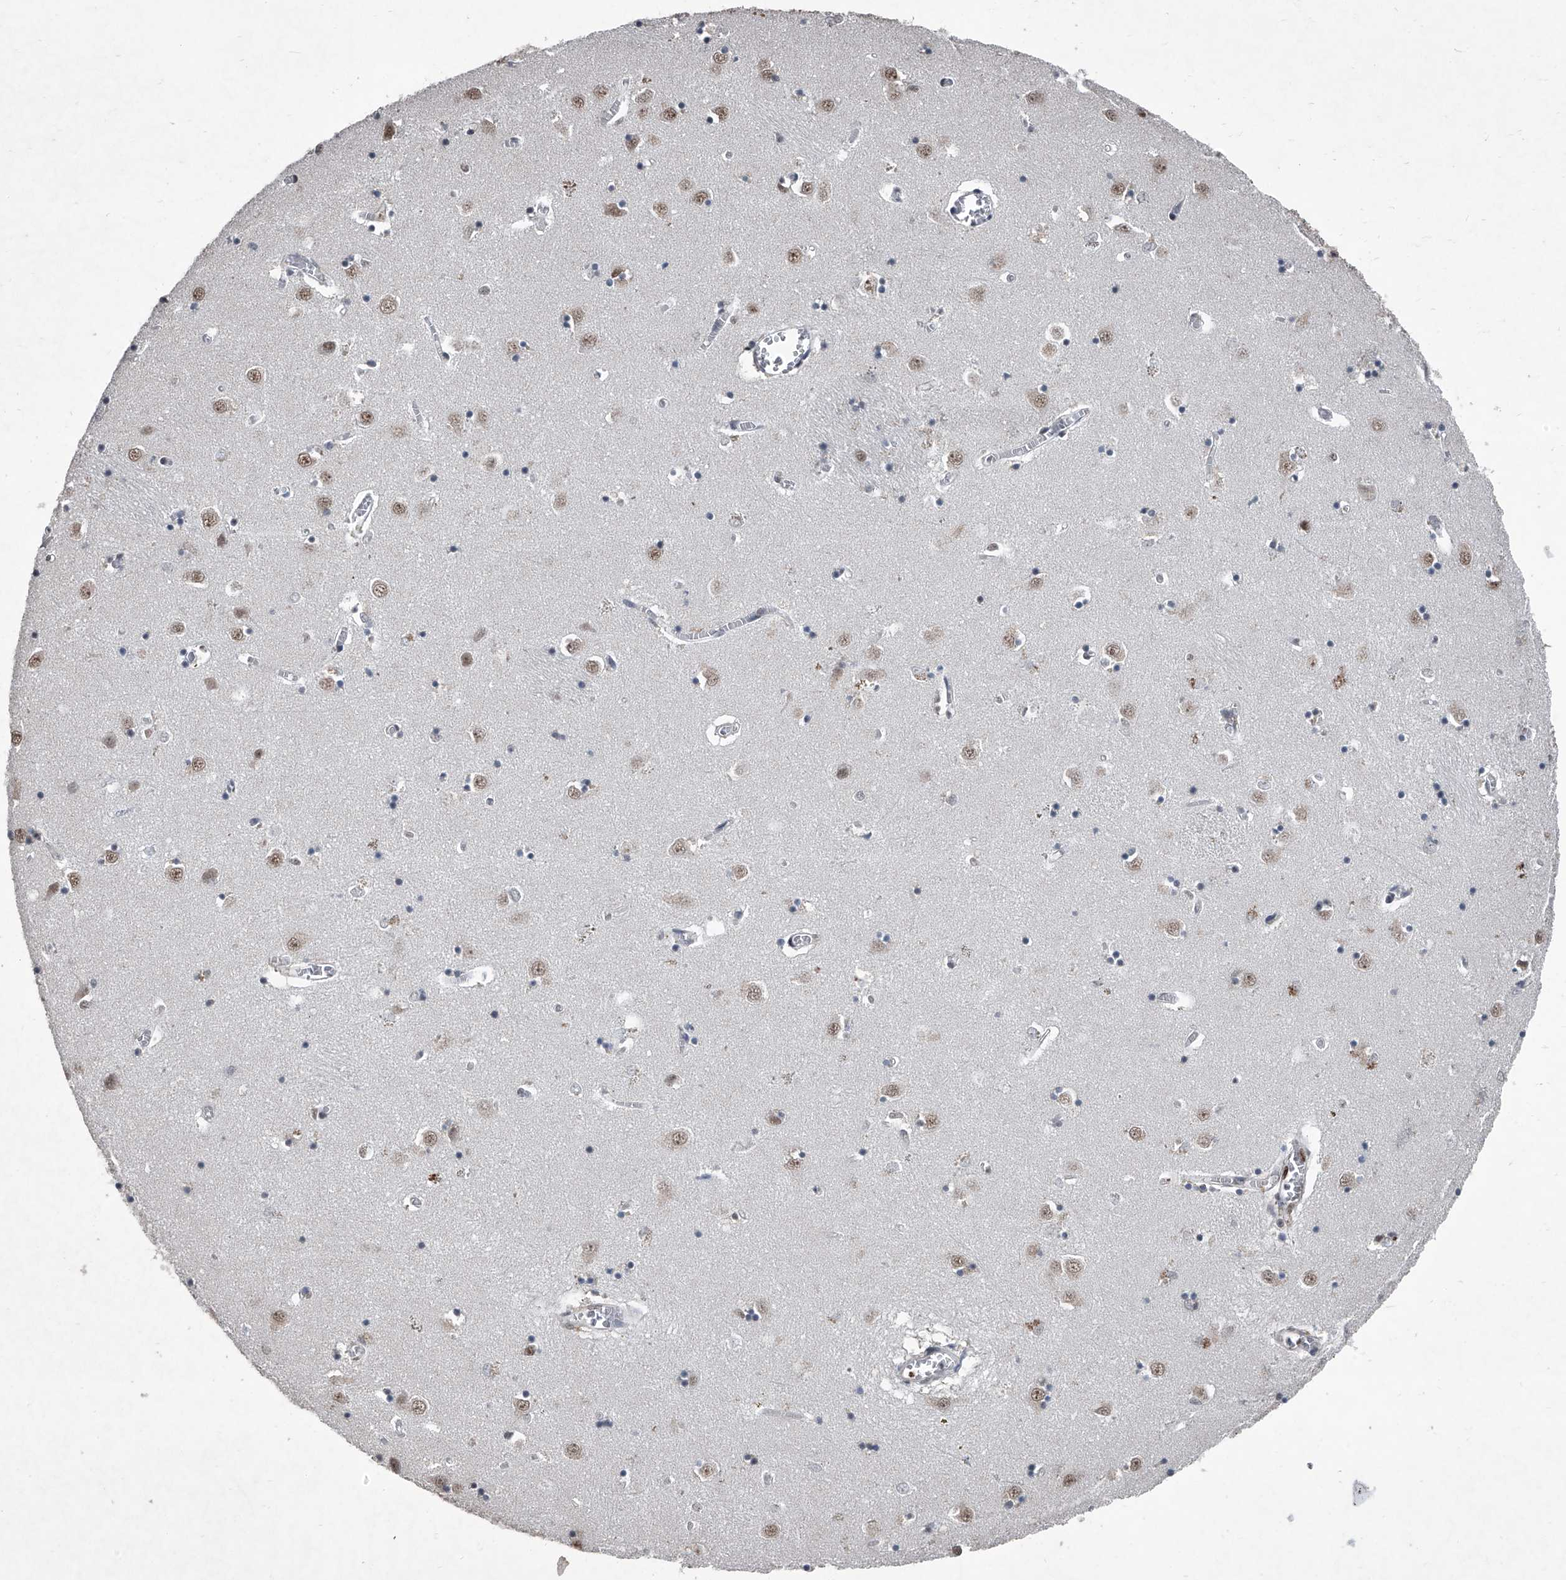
{"staining": {"intensity": "moderate", "quantity": "25%-75%", "location": "nuclear"}, "tissue": "caudate", "cell_type": "Glial cells", "image_type": "normal", "snomed": [{"axis": "morphology", "description": "Normal tissue, NOS"}, {"axis": "topography", "description": "Lateral ventricle wall"}], "caption": "Caudate stained with IHC demonstrates moderate nuclear expression in about 25%-75% of glial cells.", "gene": "DDX39B", "patient": {"sex": "male", "age": 70}}